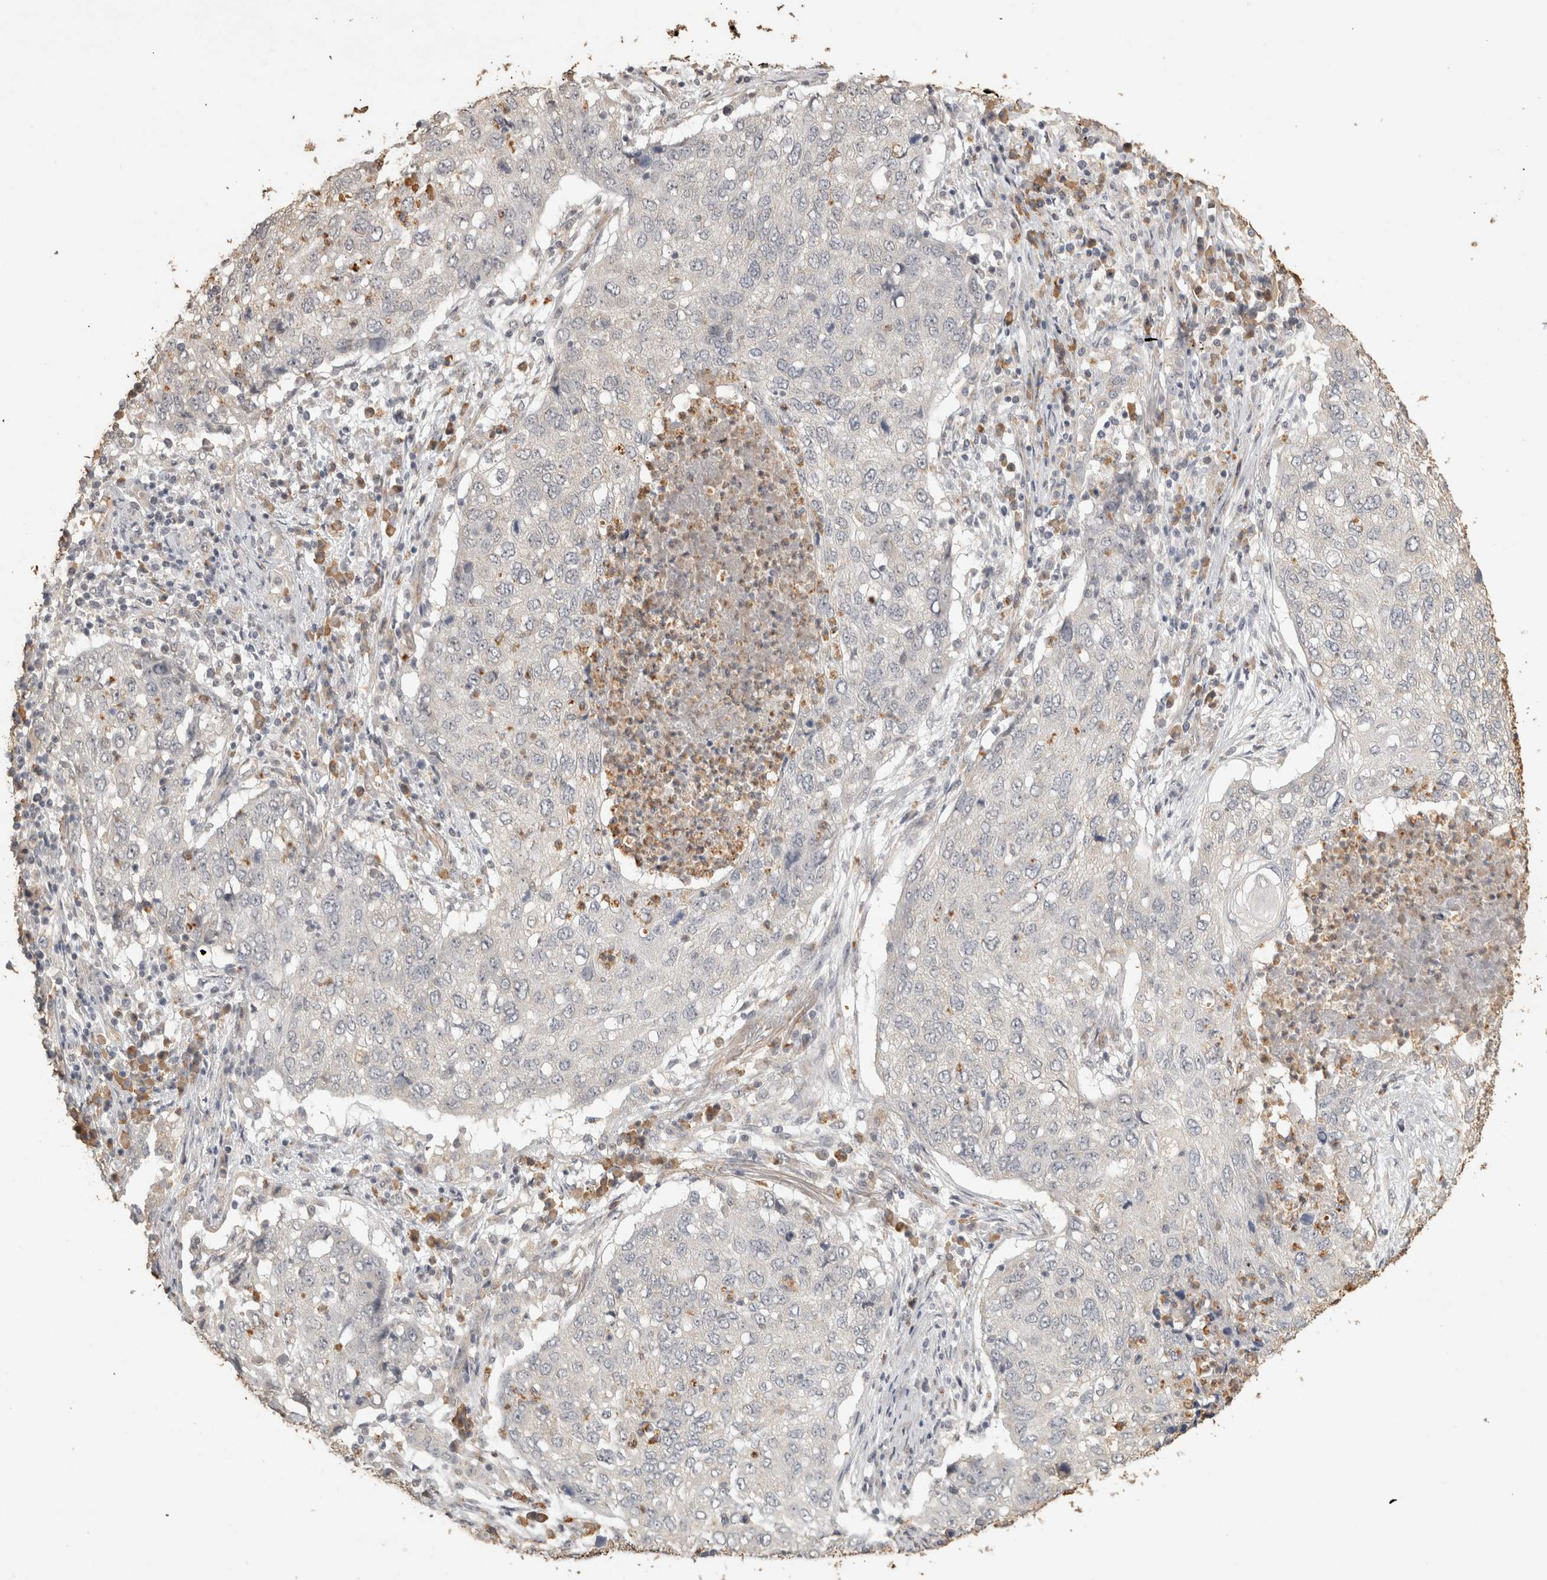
{"staining": {"intensity": "negative", "quantity": "none", "location": "none"}, "tissue": "lung cancer", "cell_type": "Tumor cells", "image_type": "cancer", "snomed": [{"axis": "morphology", "description": "Squamous cell carcinoma, NOS"}, {"axis": "topography", "description": "Lung"}], "caption": "Tumor cells show no significant protein expression in lung squamous cell carcinoma. (DAB immunohistochemistry with hematoxylin counter stain).", "gene": "REPS2", "patient": {"sex": "female", "age": 63}}